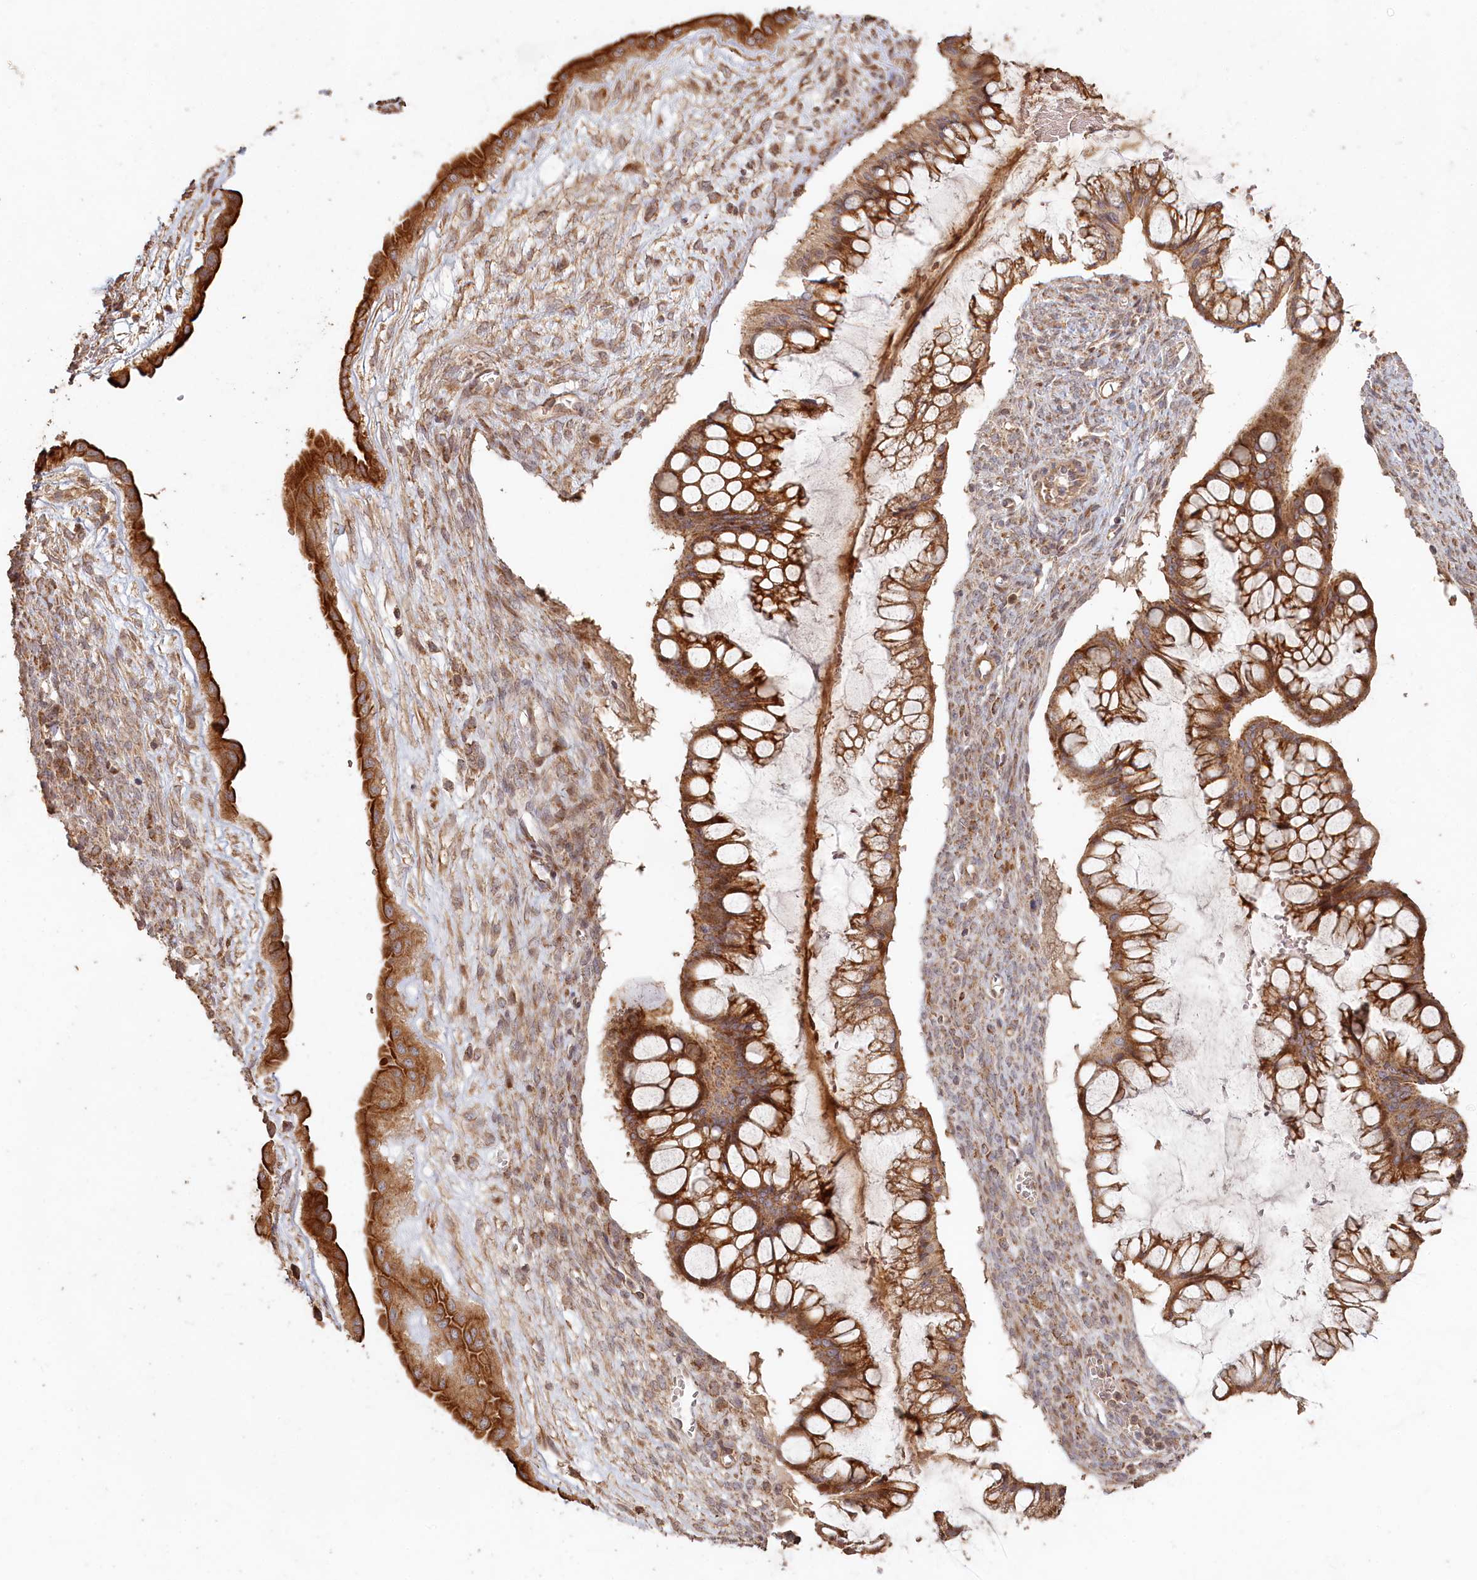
{"staining": {"intensity": "moderate", "quantity": ">75%", "location": "cytoplasmic/membranous"}, "tissue": "ovarian cancer", "cell_type": "Tumor cells", "image_type": "cancer", "snomed": [{"axis": "morphology", "description": "Cystadenocarcinoma, mucinous, NOS"}, {"axis": "topography", "description": "Ovary"}], "caption": "Human ovarian cancer (mucinous cystadenocarcinoma) stained with a protein marker reveals moderate staining in tumor cells.", "gene": "HAL", "patient": {"sex": "female", "age": 73}}